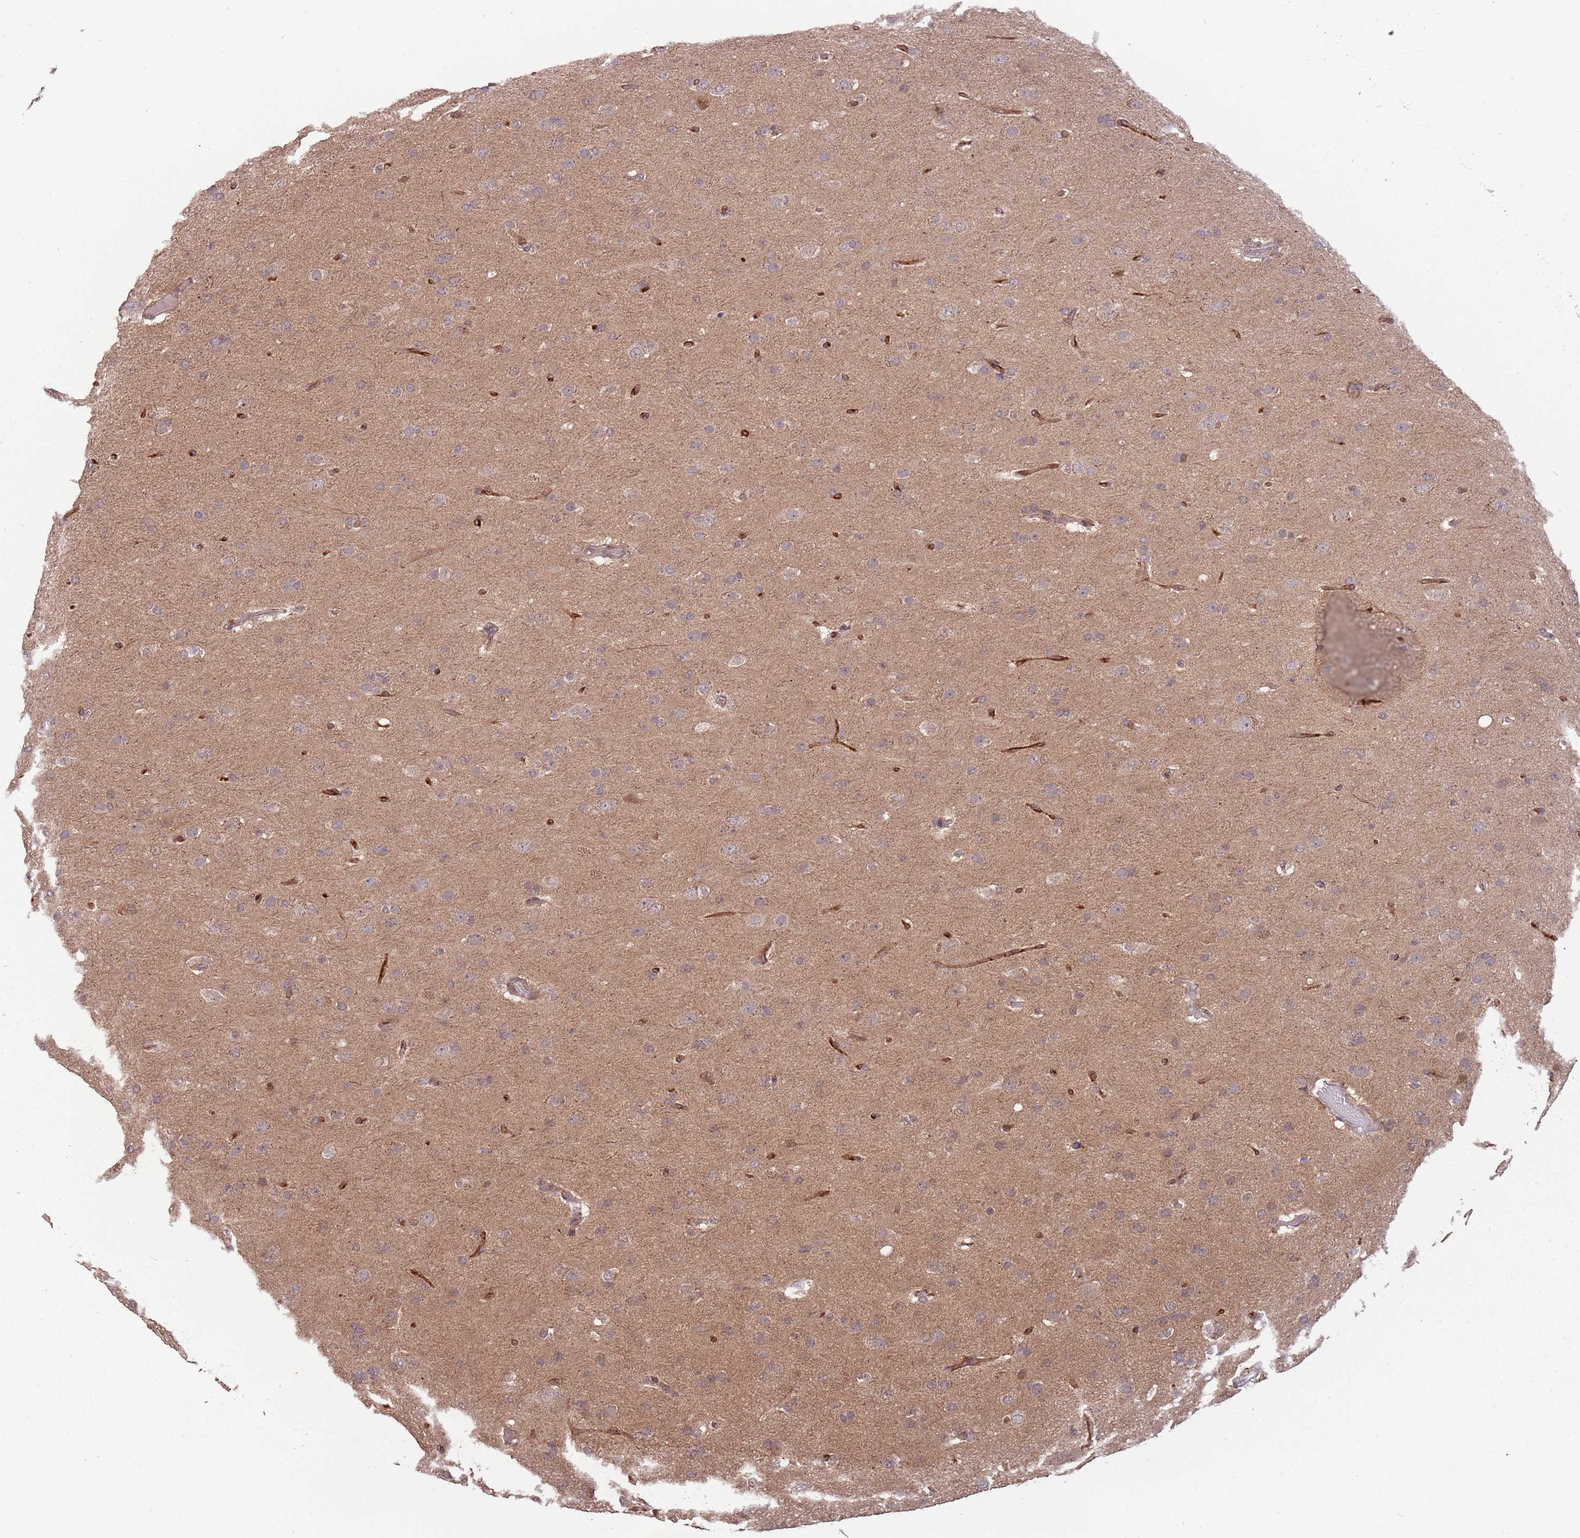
{"staining": {"intensity": "negative", "quantity": "none", "location": "none"}, "tissue": "glioma", "cell_type": "Tumor cells", "image_type": "cancer", "snomed": [{"axis": "morphology", "description": "Glioma, malignant, Low grade"}, {"axis": "topography", "description": "Brain"}], "caption": "An image of glioma stained for a protein exhibits no brown staining in tumor cells.", "gene": "ZBTB5", "patient": {"sex": "male", "age": 65}}